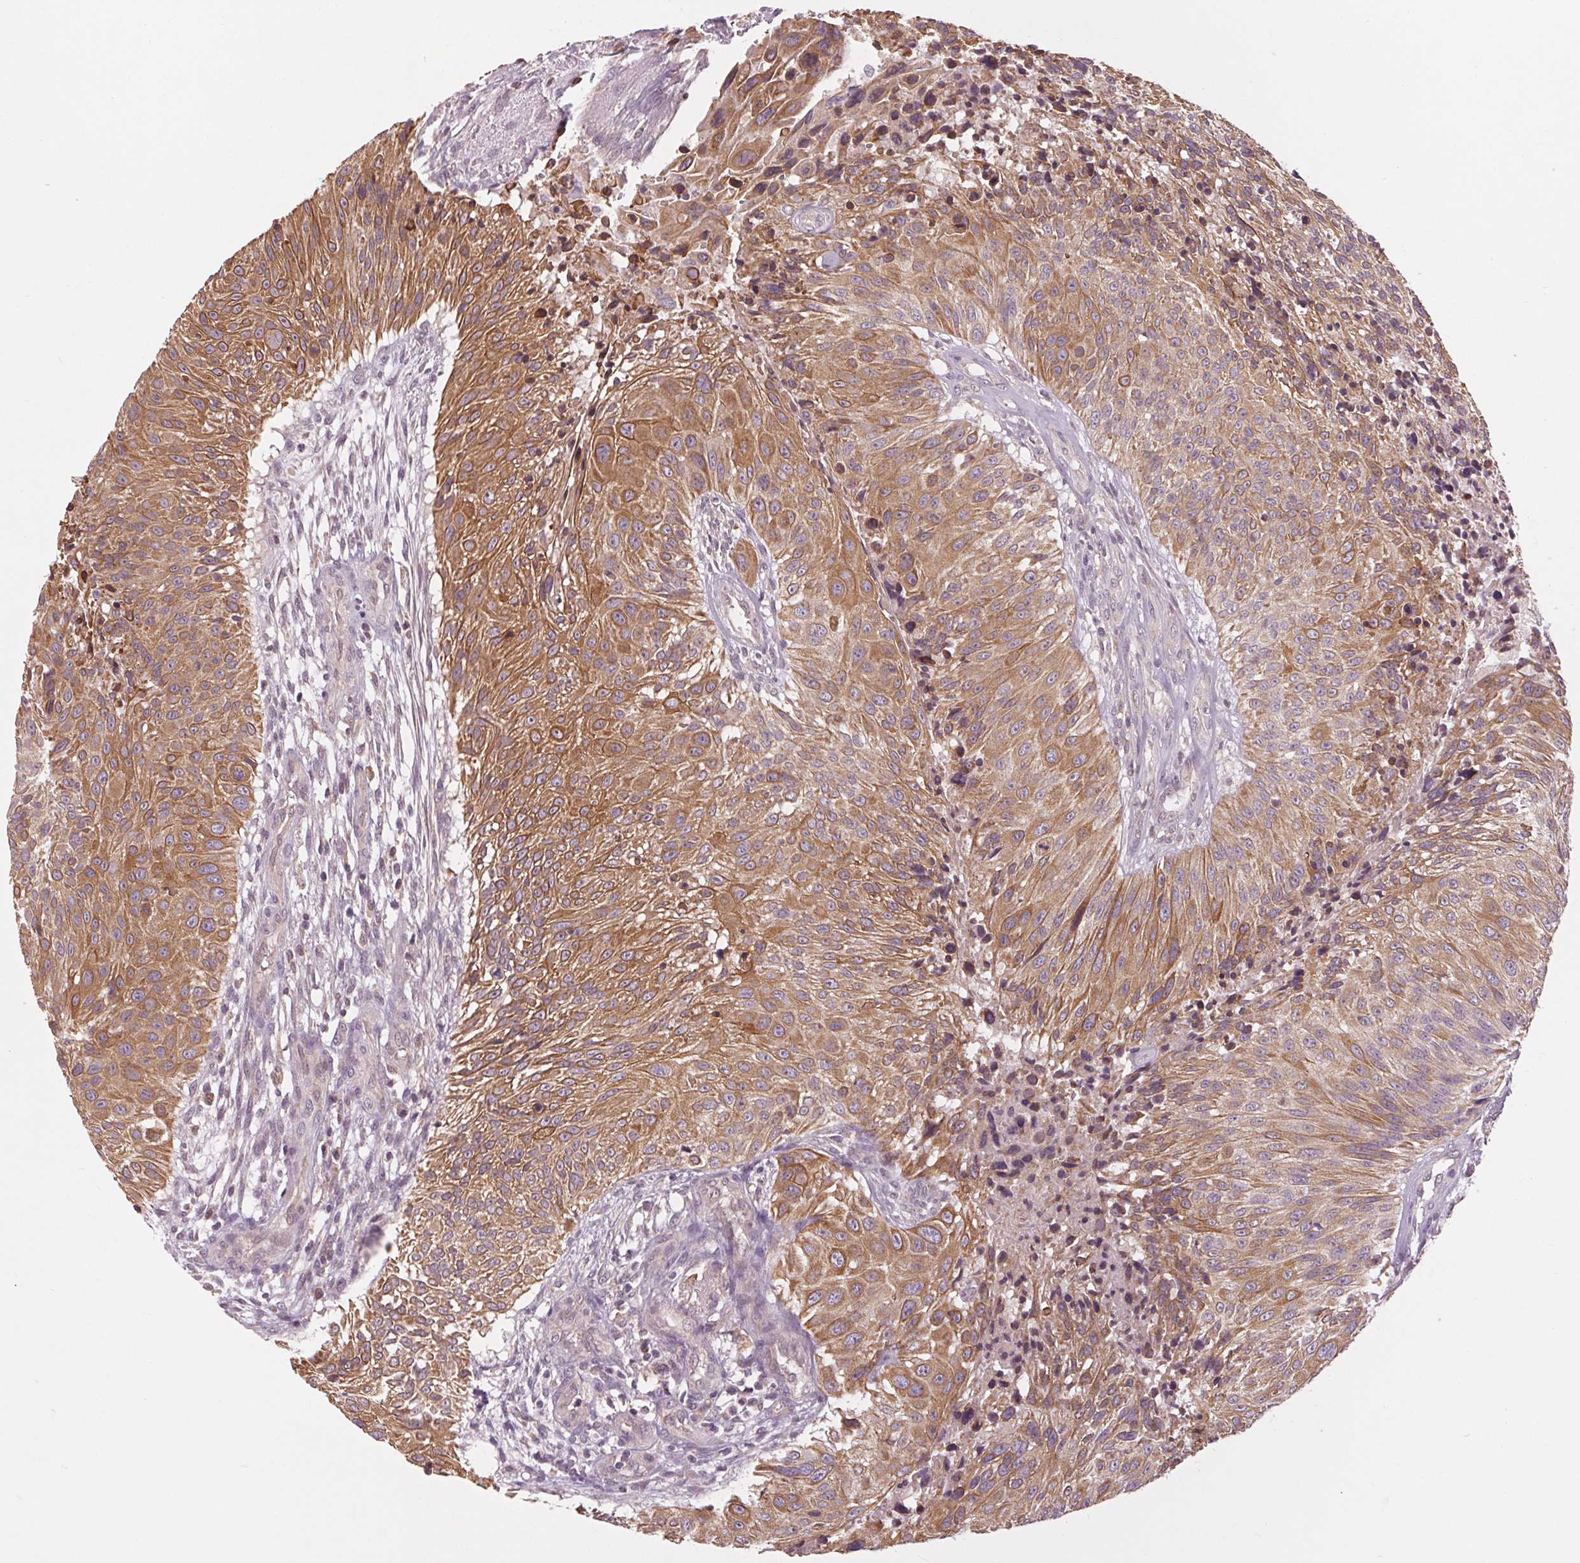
{"staining": {"intensity": "moderate", "quantity": ">75%", "location": "cytoplasmic/membranous"}, "tissue": "urothelial cancer", "cell_type": "Tumor cells", "image_type": "cancer", "snomed": [{"axis": "morphology", "description": "Urothelial carcinoma, NOS"}, {"axis": "topography", "description": "Urinary bladder"}], "caption": "Immunohistochemical staining of urothelial cancer shows moderate cytoplasmic/membranous protein positivity in approximately >75% of tumor cells.", "gene": "MAP3K5", "patient": {"sex": "male", "age": 55}}